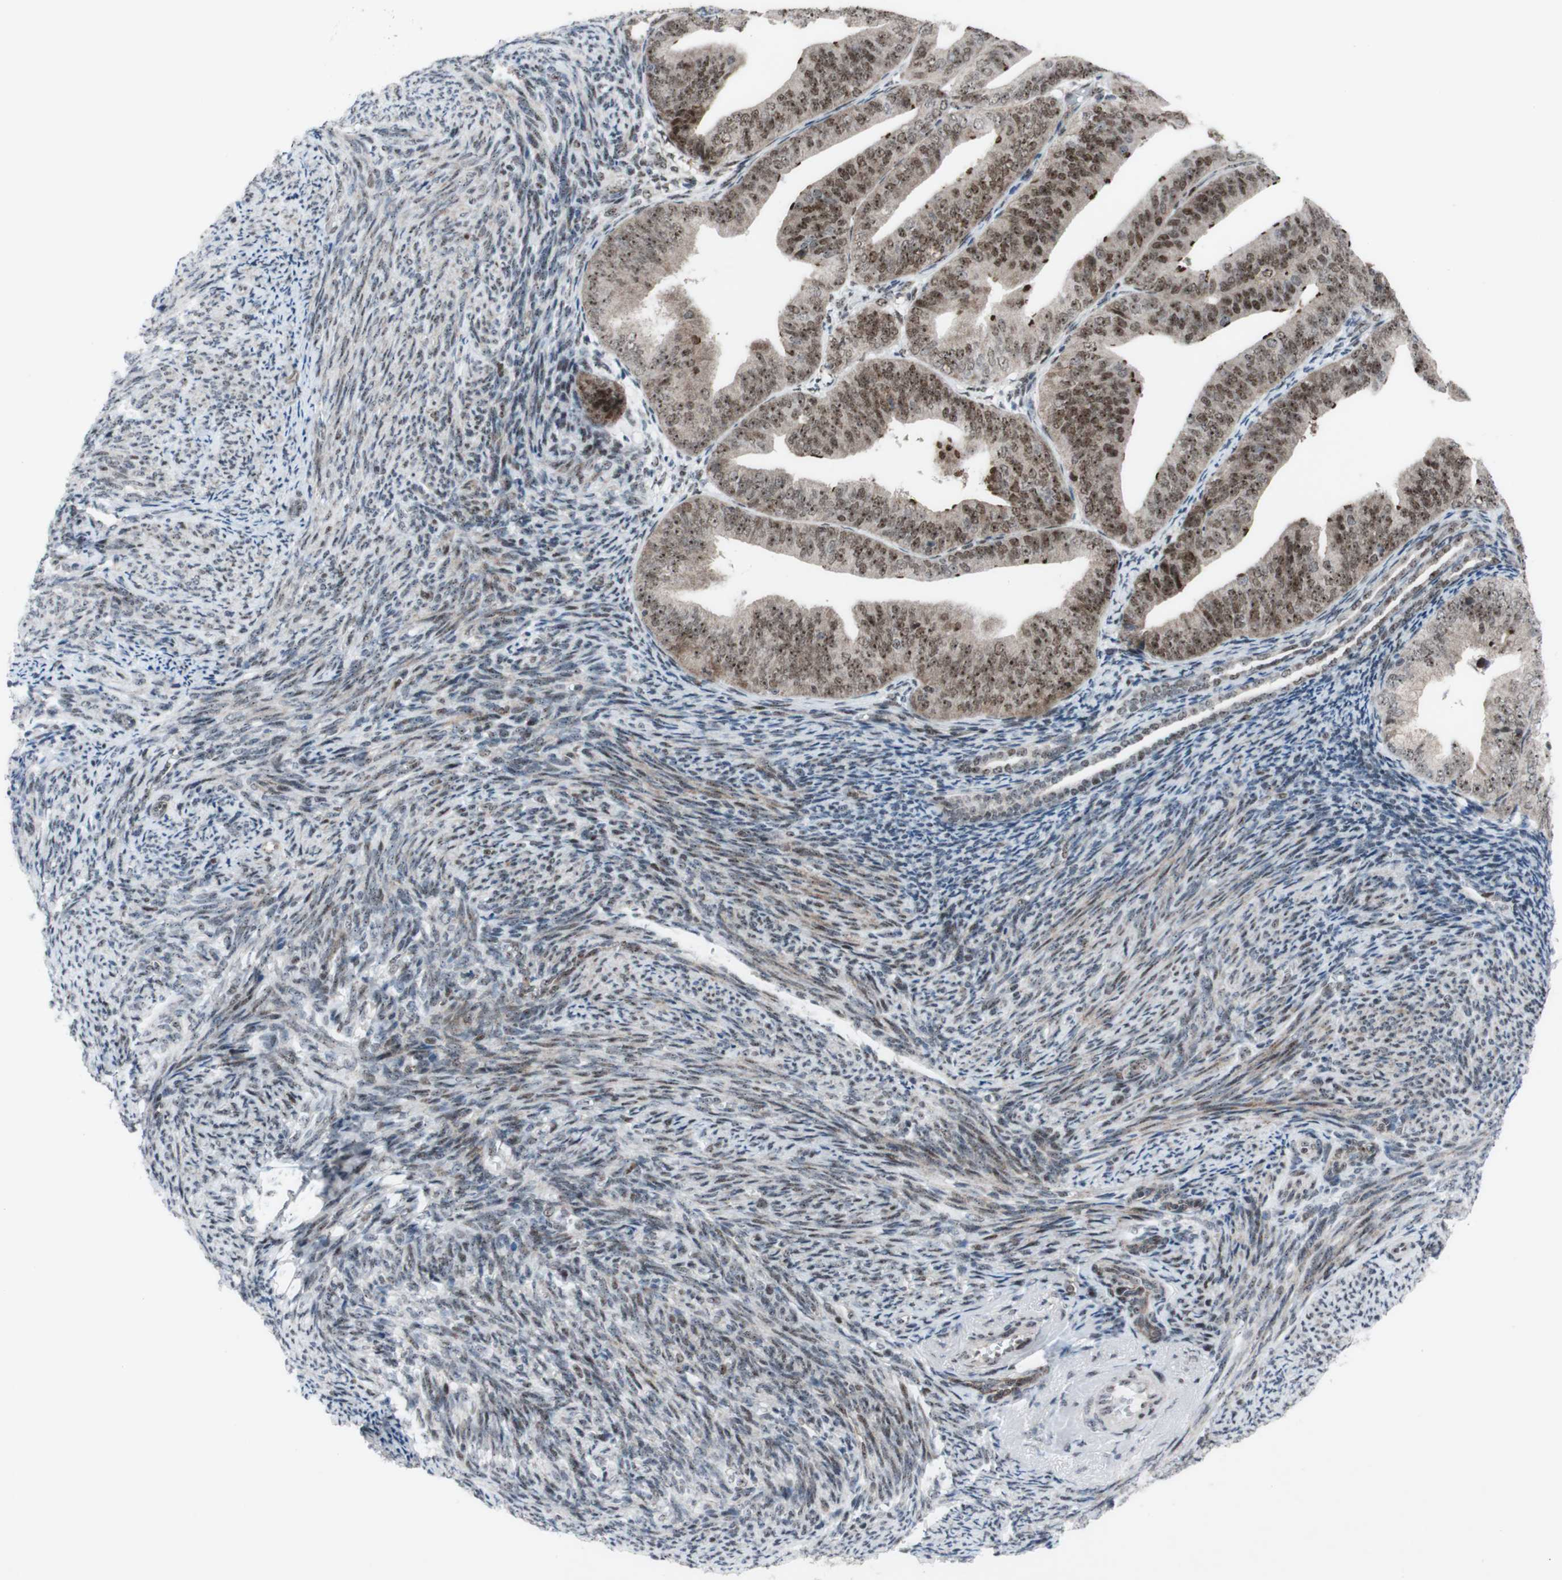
{"staining": {"intensity": "moderate", "quantity": ">75%", "location": "nuclear"}, "tissue": "endometrial cancer", "cell_type": "Tumor cells", "image_type": "cancer", "snomed": [{"axis": "morphology", "description": "Adenocarcinoma, NOS"}, {"axis": "topography", "description": "Endometrium"}], "caption": "Immunohistochemical staining of endometrial cancer (adenocarcinoma) displays medium levels of moderate nuclear staining in approximately >75% of tumor cells. (IHC, brightfield microscopy, high magnification).", "gene": "POLR1A", "patient": {"sex": "female", "age": 63}}